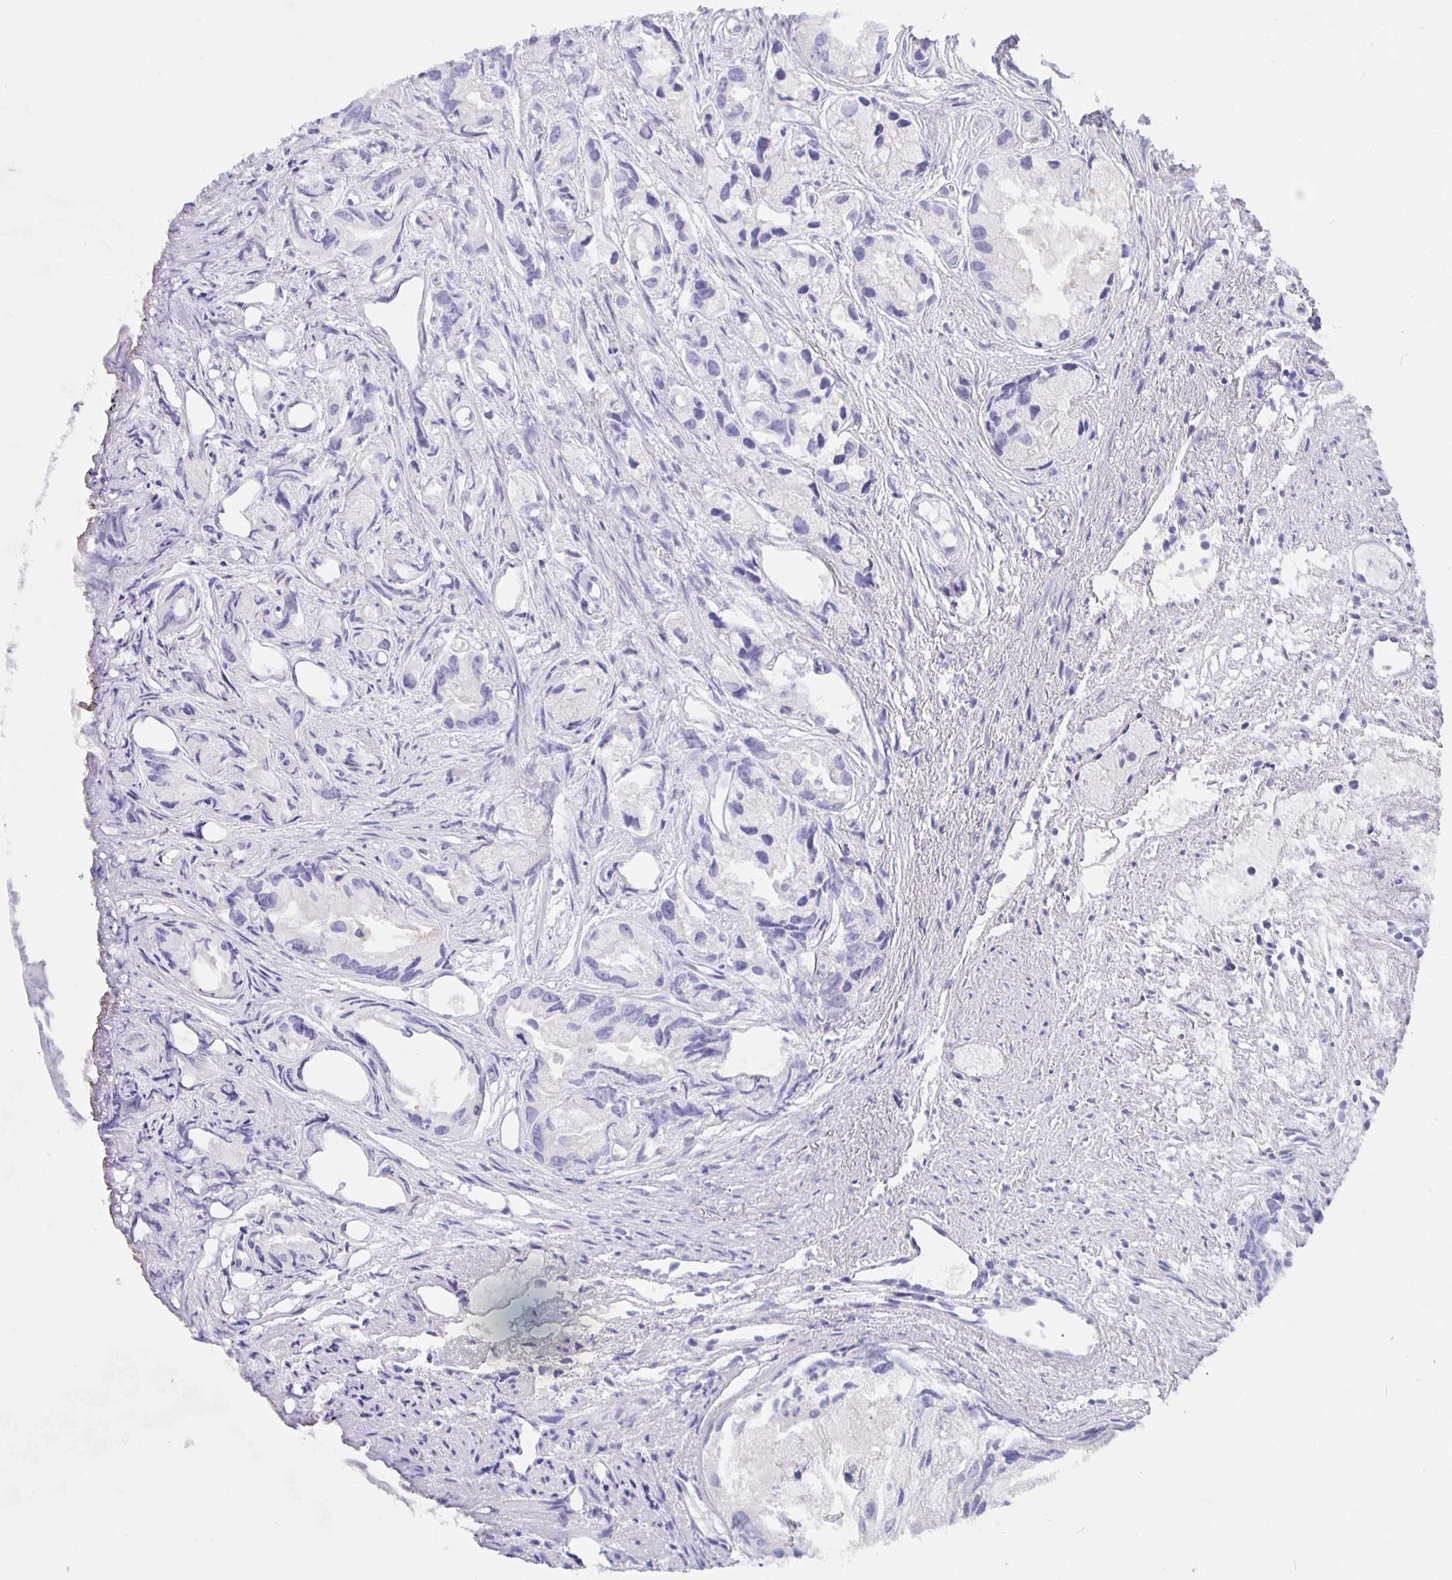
{"staining": {"intensity": "negative", "quantity": "none", "location": "none"}, "tissue": "prostate cancer", "cell_type": "Tumor cells", "image_type": "cancer", "snomed": [{"axis": "morphology", "description": "Adenocarcinoma, High grade"}, {"axis": "topography", "description": "Prostate"}], "caption": "Immunohistochemical staining of human high-grade adenocarcinoma (prostate) reveals no significant staining in tumor cells. (DAB immunohistochemistry (IHC) with hematoxylin counter stain).", "gene": "CFAP74", "patient": {"sex": "male", "age": 84}}